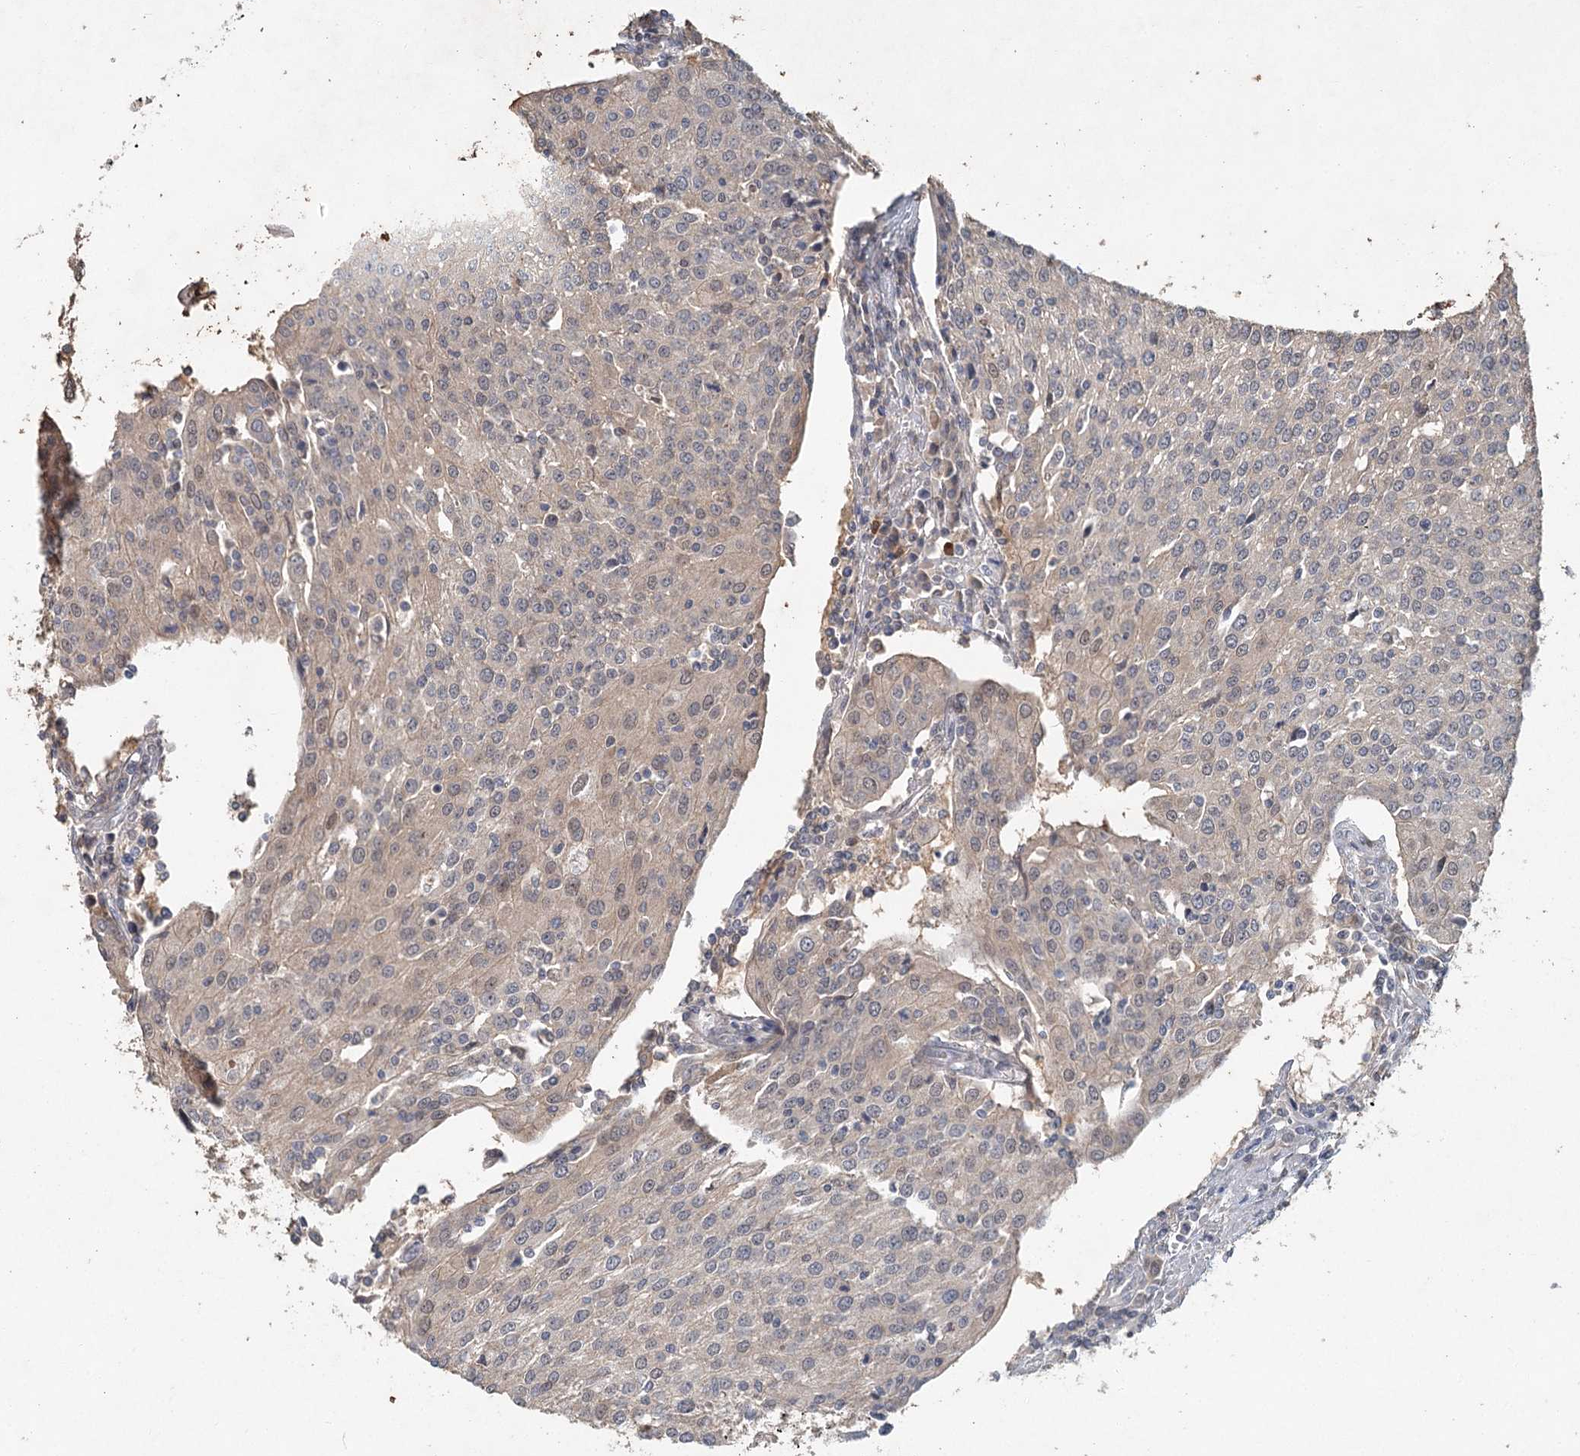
{"staining": {"intensity": "weak", "quantity": ">75%", "location": "cytoplasmic/membranous"}, "tissue": "urothelial cancer", "cell_type": "Tumor cells", "image_type": "cancer", "snomed": [{"axis": "morphology", "description": "Urothelial carcinoma, High grade"}, {"axis": "topography", "description": "Urinary bladder"}], "caption": "Weak cytoplasmic/membranous protein positivity is identified in approximately >75% of tumor cells in urothelial cancer. Nuclei are stained in blue.", "gene": "ADK", "patient": {"sex": "female", "age": 85}}